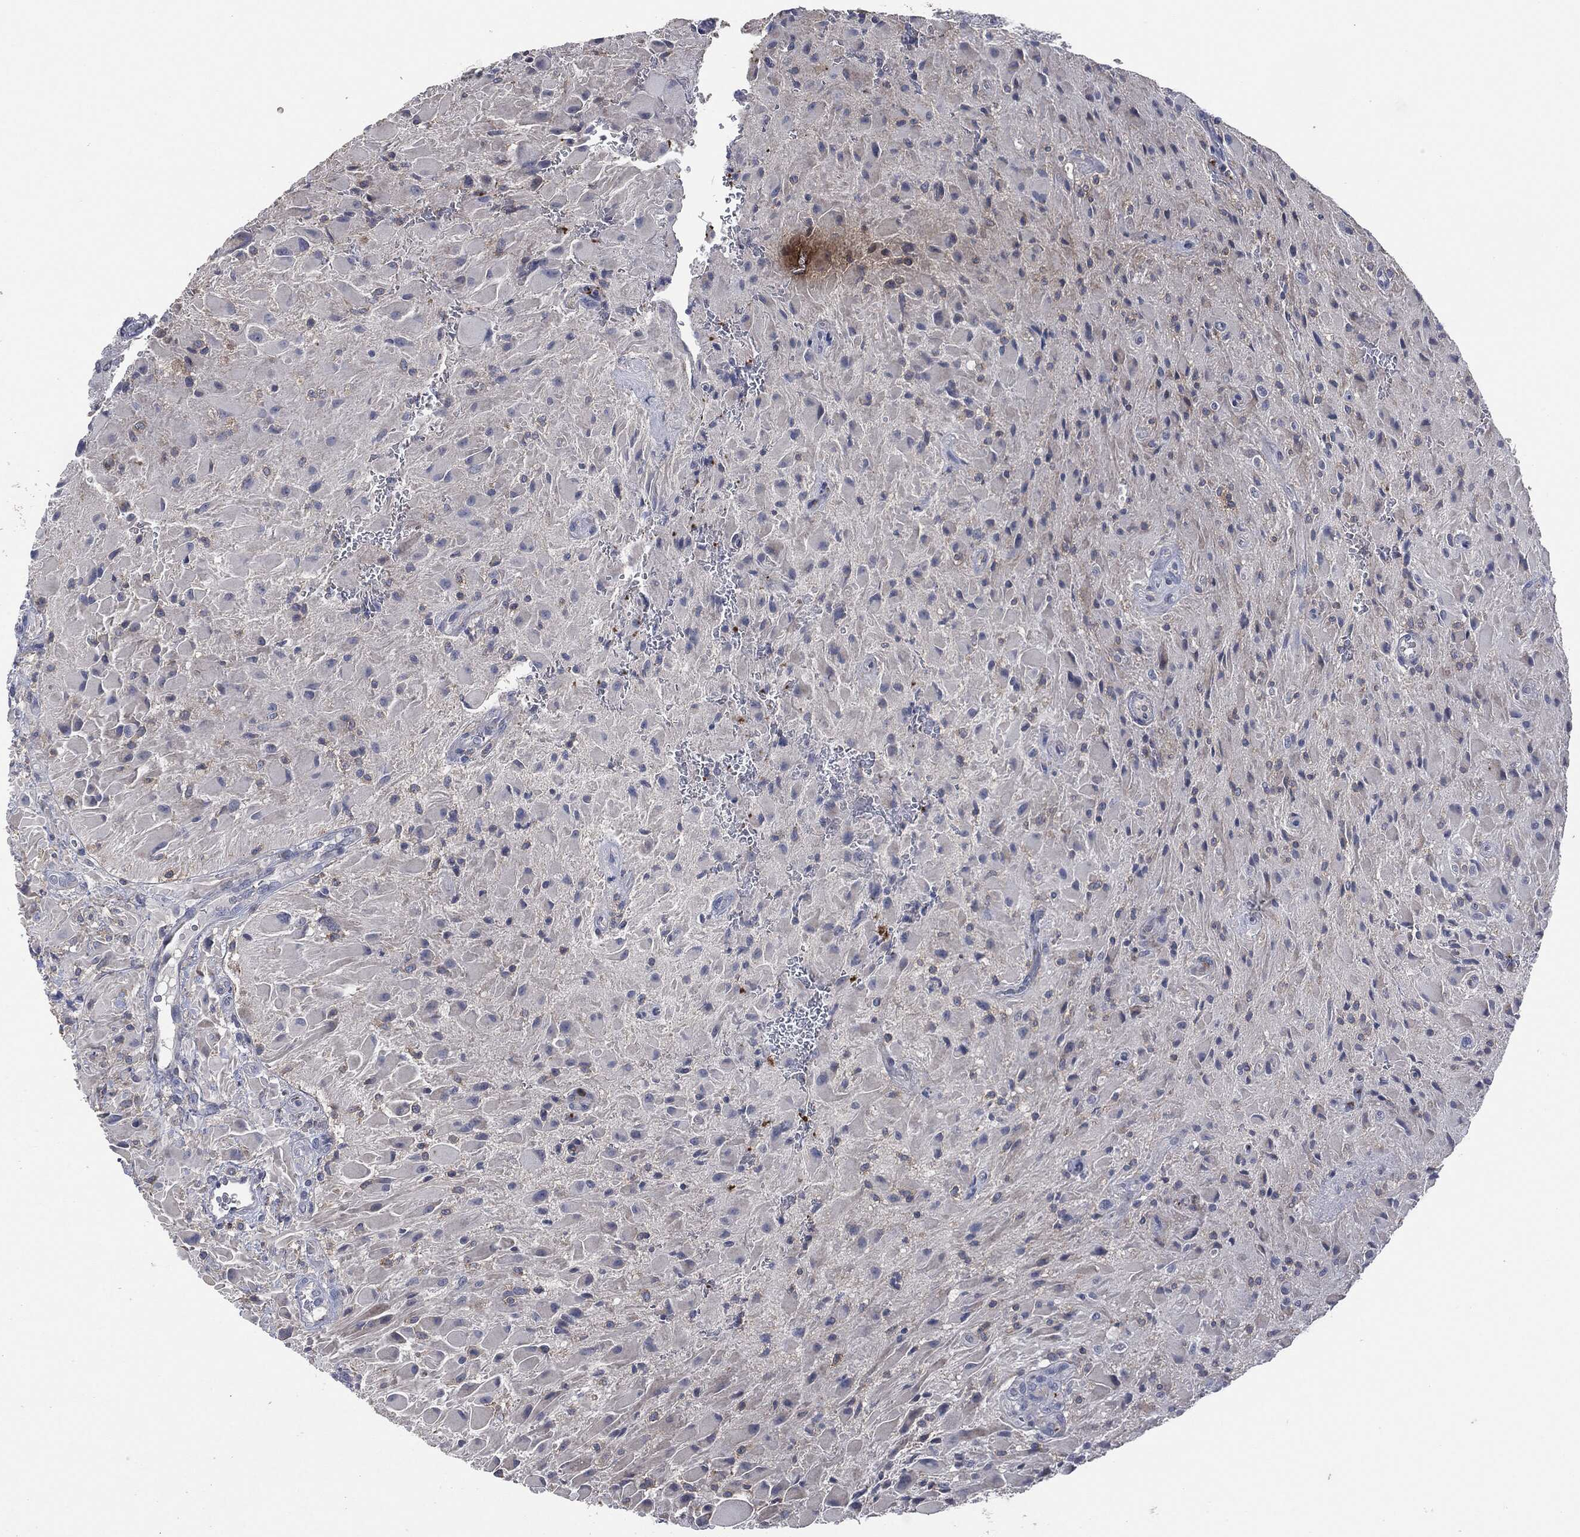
{"staining": {"intensity": "negative", "quantity": "none", "location": "none"}, "tissue": "glioma", "cell_type": "Tumor cells", "image_type": "cancer", "snomed": [{"axis": "morphology", "description": "Glioma, malignant, High grade"}, {"axis": "topography", "description": "Cerebral cortex"}], "caption": "The immunohistochemistry histopathology image has no significant expression in tumor cells of glioma tissue.", "gene": "CD33", "patient": {"sex": "male", "age": 35}}